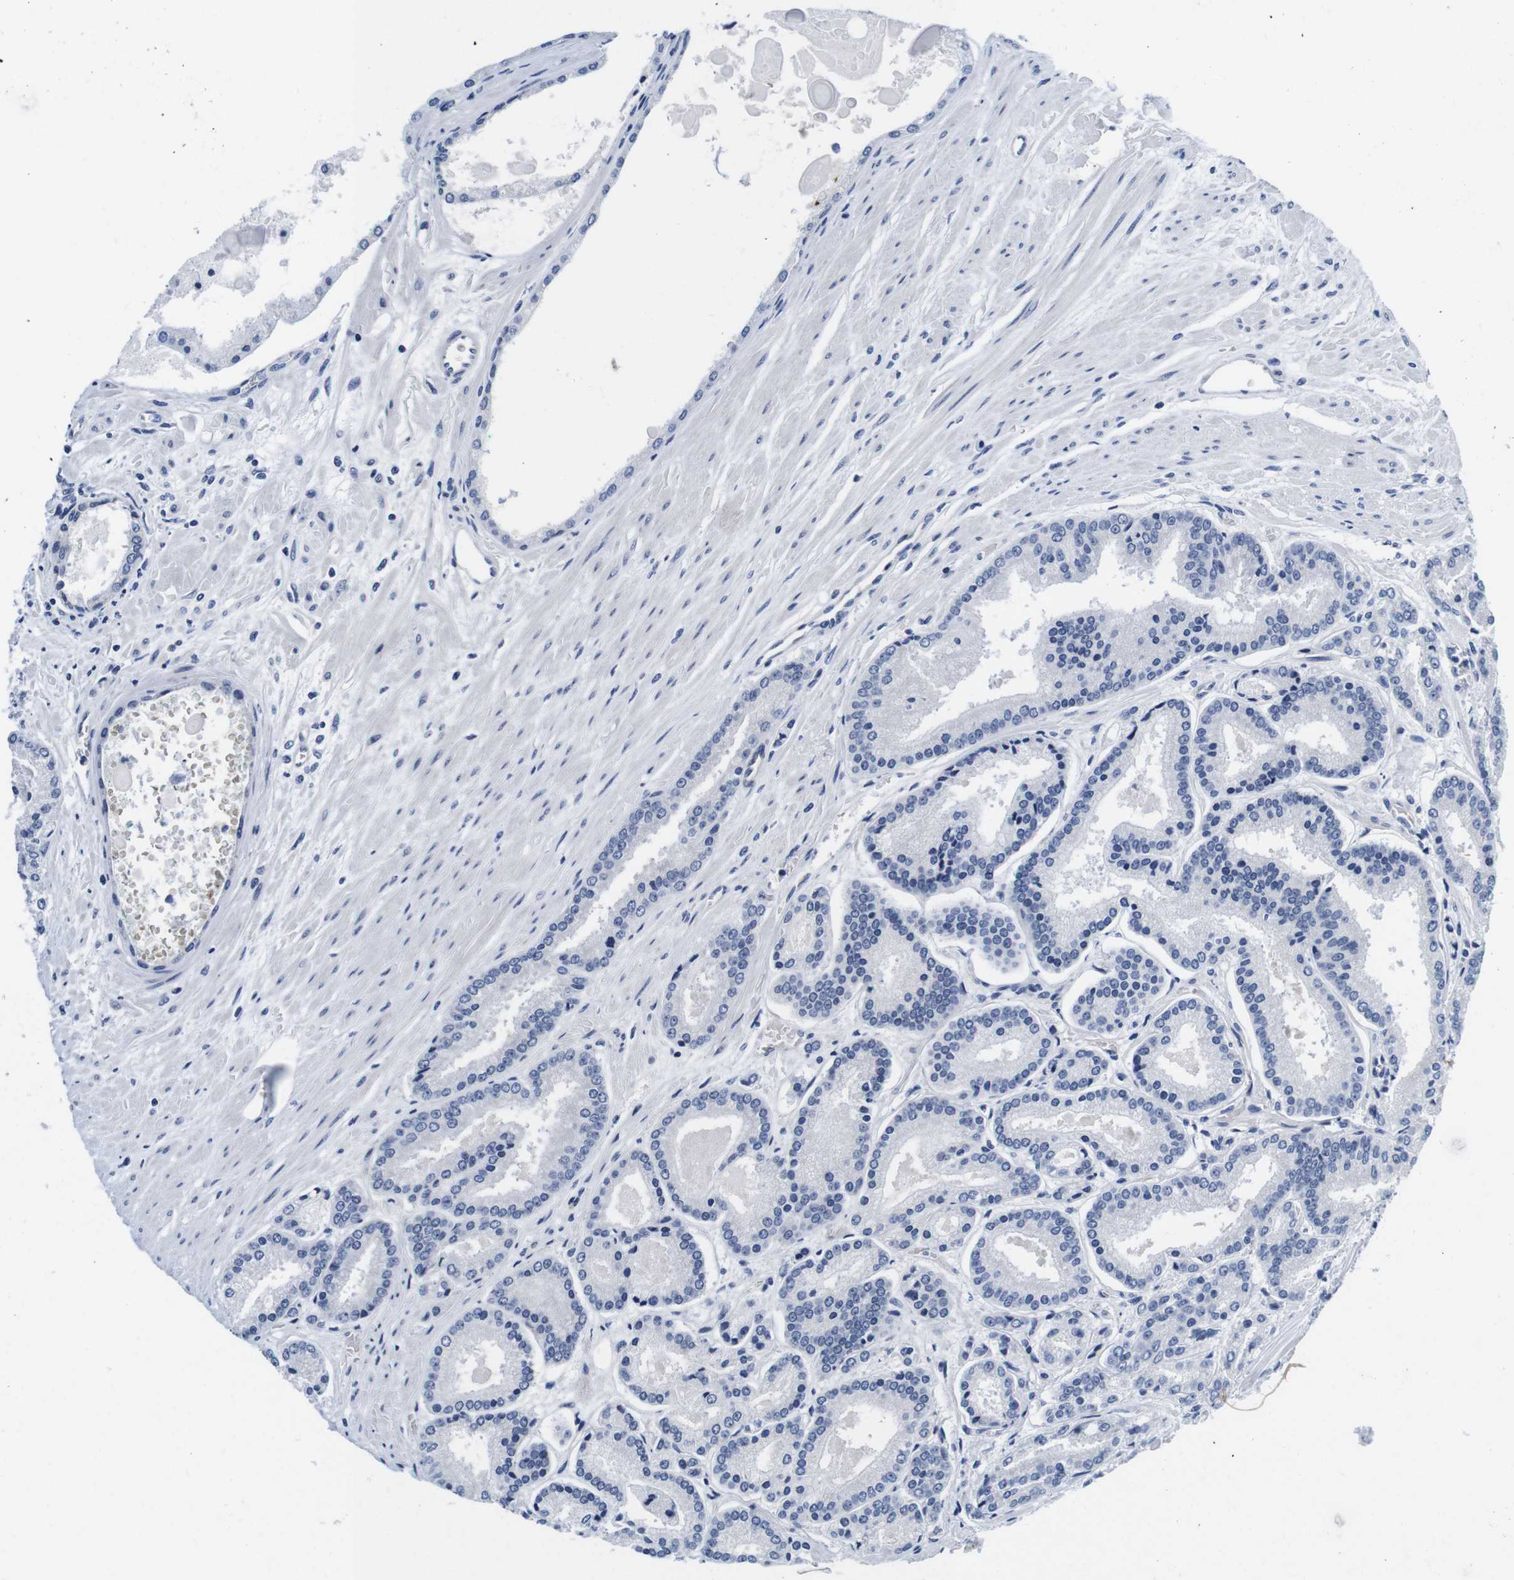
{"staining": {"intensity": "negative", "quantity": "none", "location": "none"}, "tissue": "prostate cancer", "cell_type": "Tumor cells", "image_type": "cancer", "snomed": [{"axis": "morphology", "description": "Adenocarcinoma, Low grade"}, {"axis": "topography", "description": "Prostate"}], "caption": "DAB (3,3'-diaminobenzidine) immunohistochemical staining of prostate cancer reveals no significant expression in tumor cells.", "gene": "SOCS3", "patient": {"sex": "male", "age": 59}}